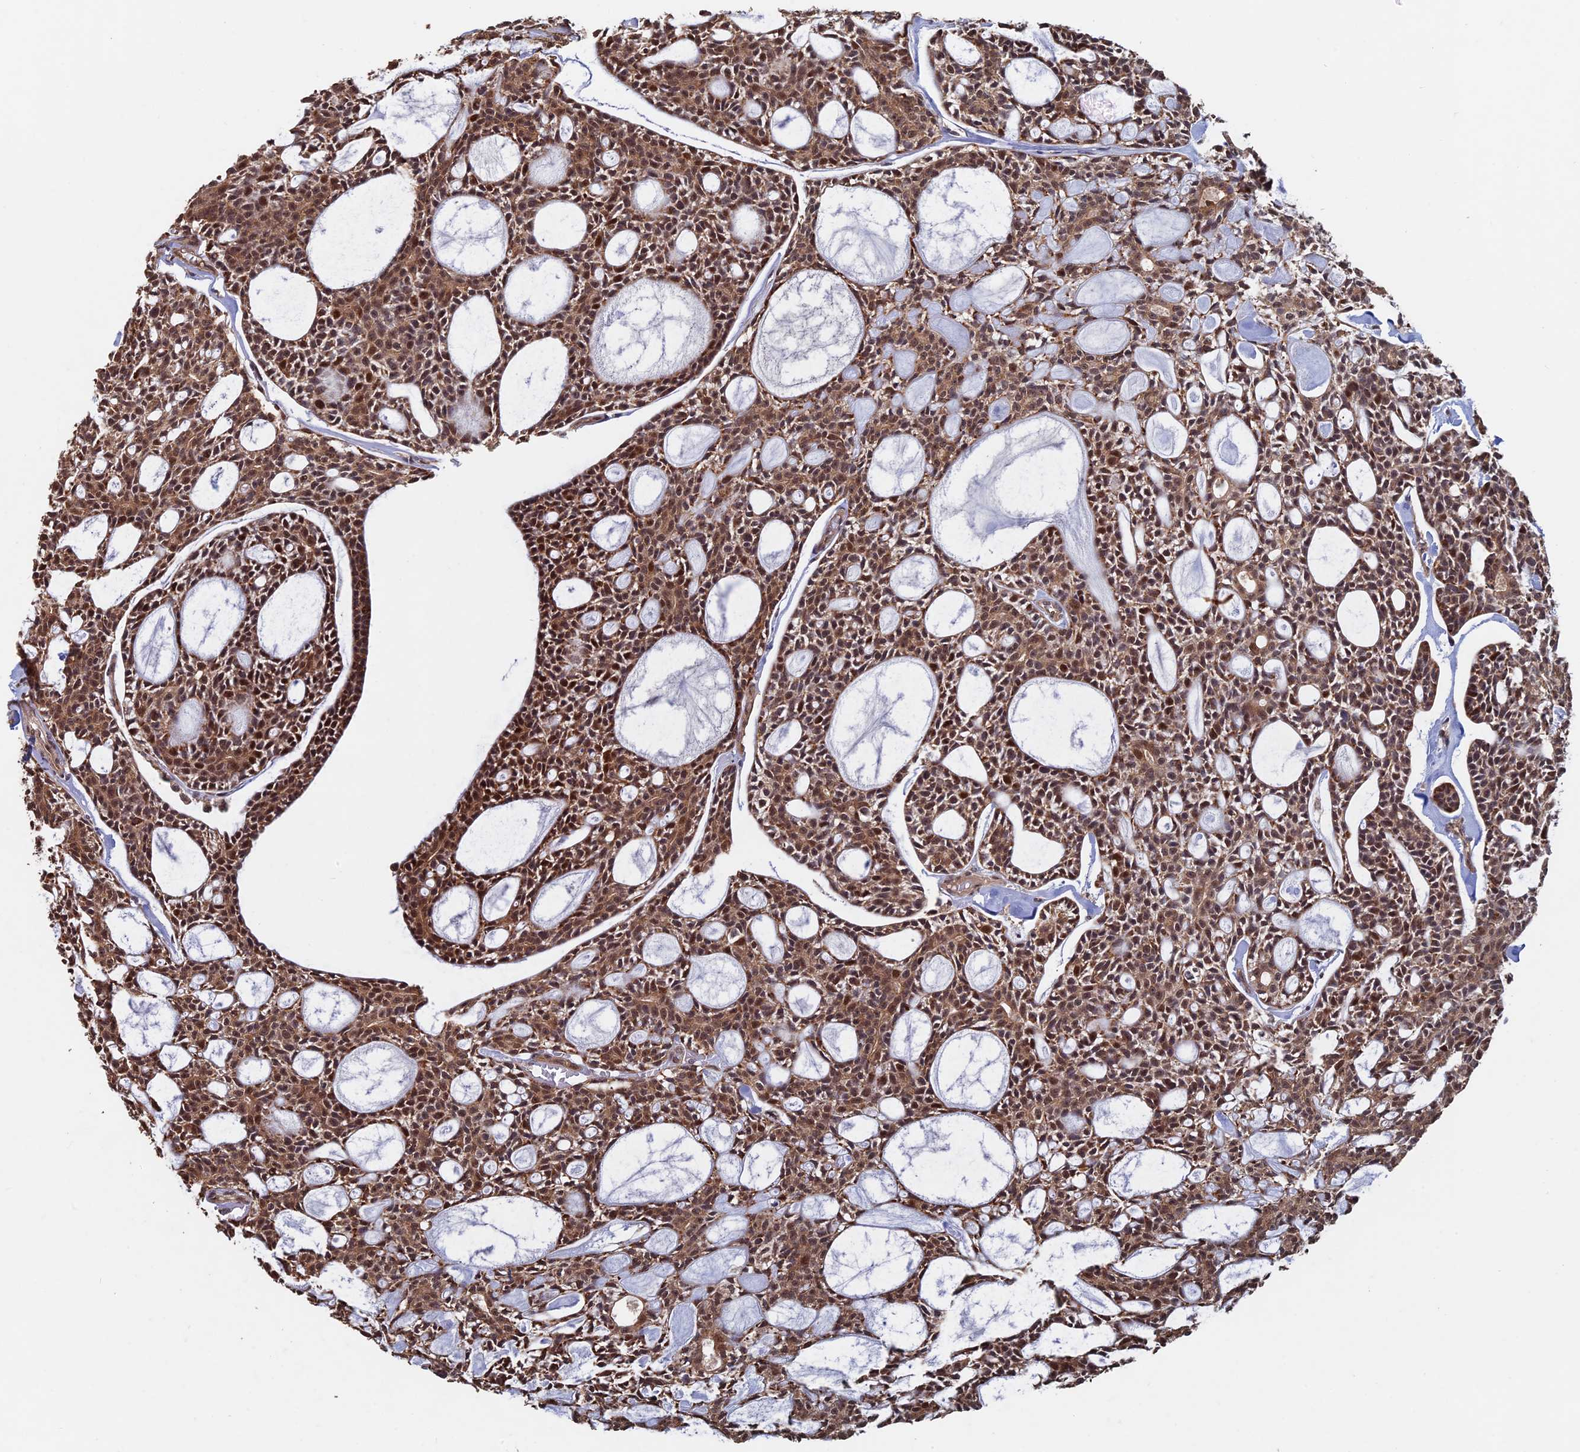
{"staining": {"intensity": "moderate", "quantity": ">75%", "location": "cytoplasmic/membranous,nuclear"}, "tissue": "head and neck cancer", "cell_type": "Tumor cells", "image_type": "cancer", "snomed": [{"axis": "morphology", "description": "Adenocarcinoma, NOS"}, {"axis": "topography", "description": "Salivary gland"}, {"axis": "topography", "description": "Head-Neck"}], "caption": "Immunohistochemical staining of human head and neck adenocarcinoma demonstrates medium levels of moderate cytoplasmic/membranous and nuclear protein staining in about >75% of tumor cells.", "gene": "KIAA1328", "patient": {"sex": "male", "age": 55}}